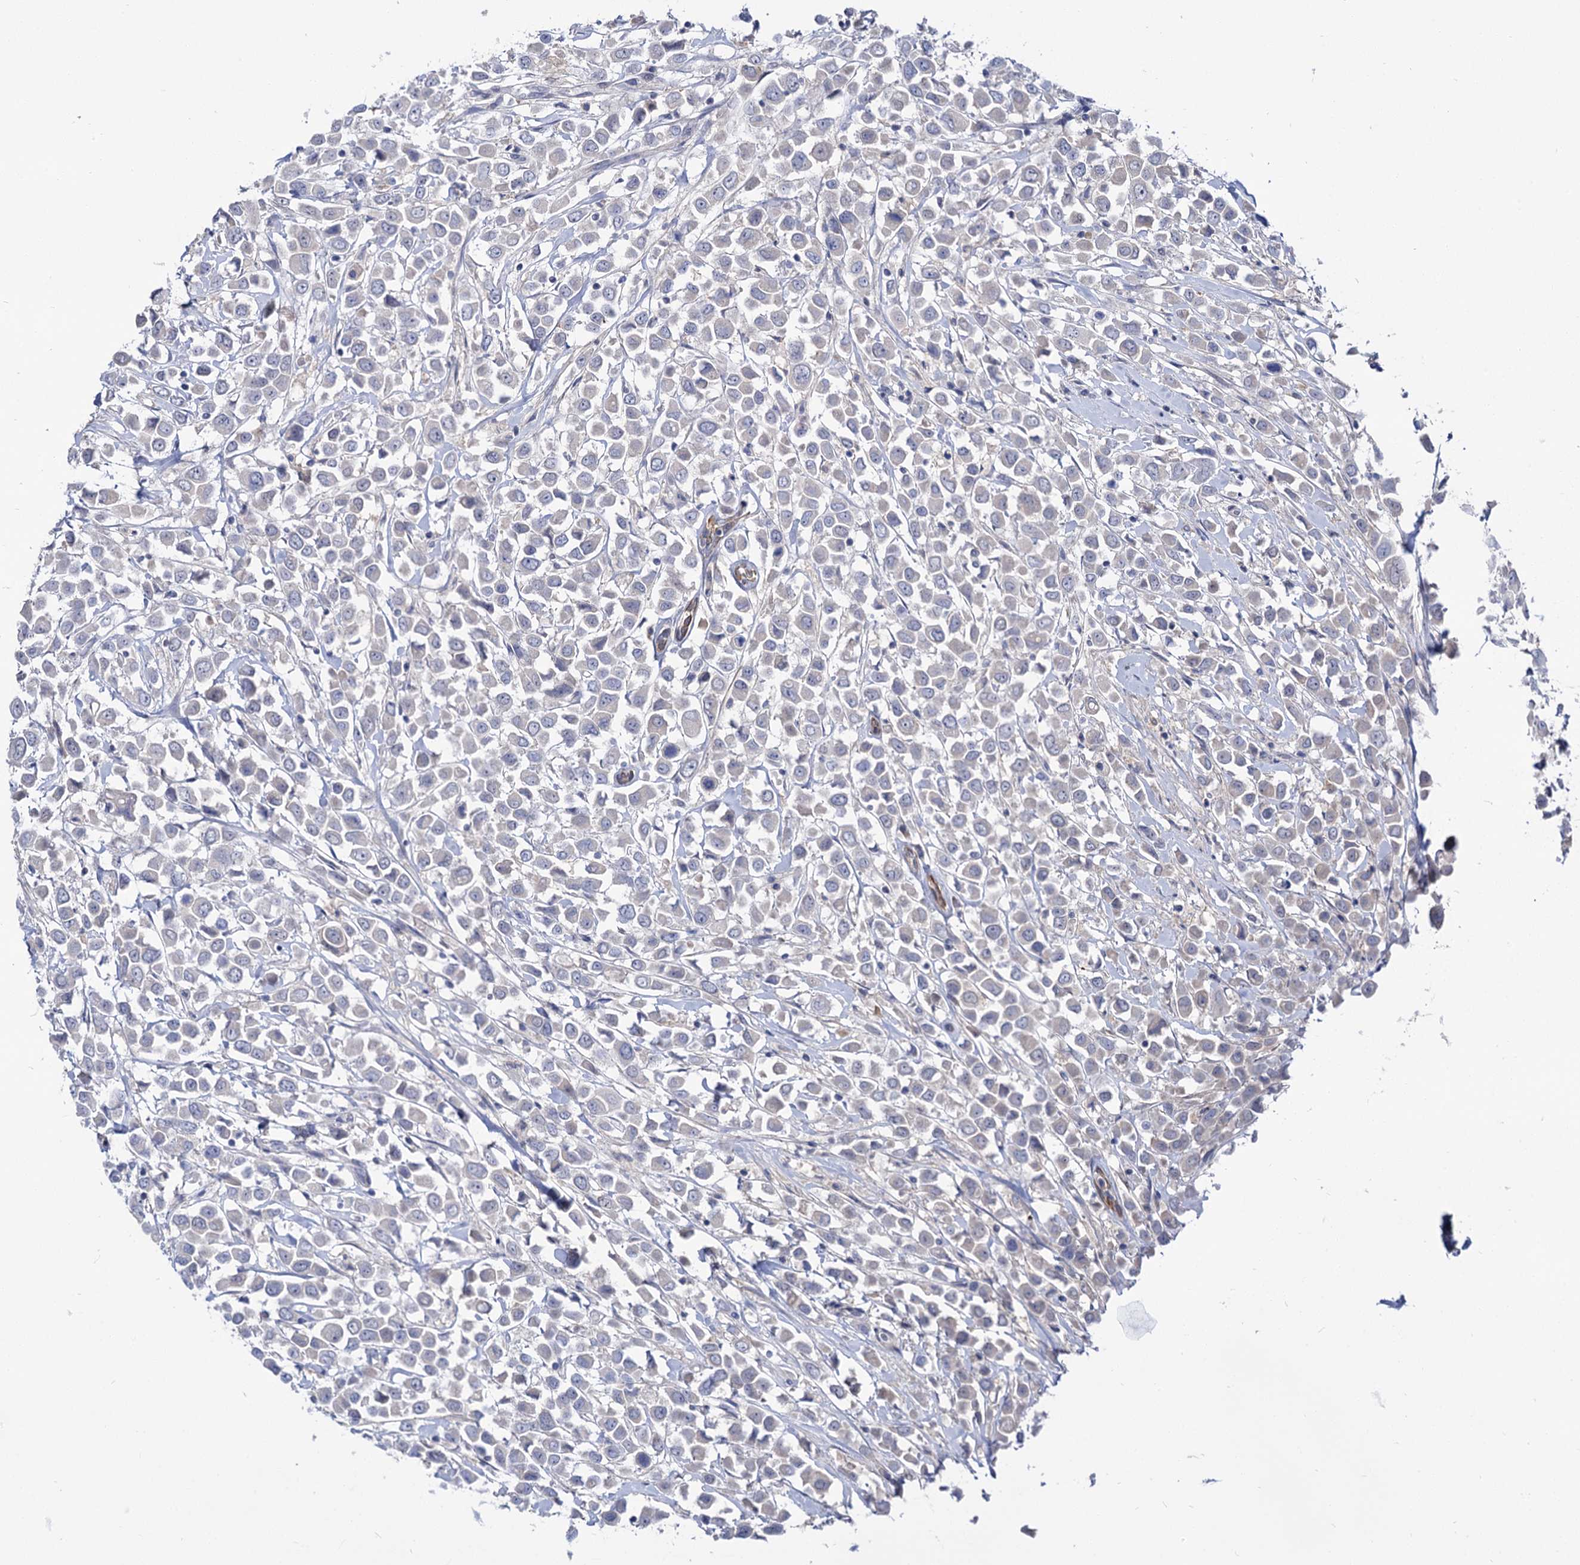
{"staining": {"intensity": "negative", "quantity": "none", "location": "none"}, "tissue": "breast cancer", "cell_type": "Tumor cells", "image_type": "cancer", "snomed": [{"axis": "morphology", "description": "Duct carcinoma"}, {"axis": "topography", "description": "Breast"}], "caption": "Protein analysis of breast cancer (intraductal carcinoma) reveals no significant positivity in tumor cells.", "gene": "NEK10", "patient": {"sex": "female", "age": 61}}